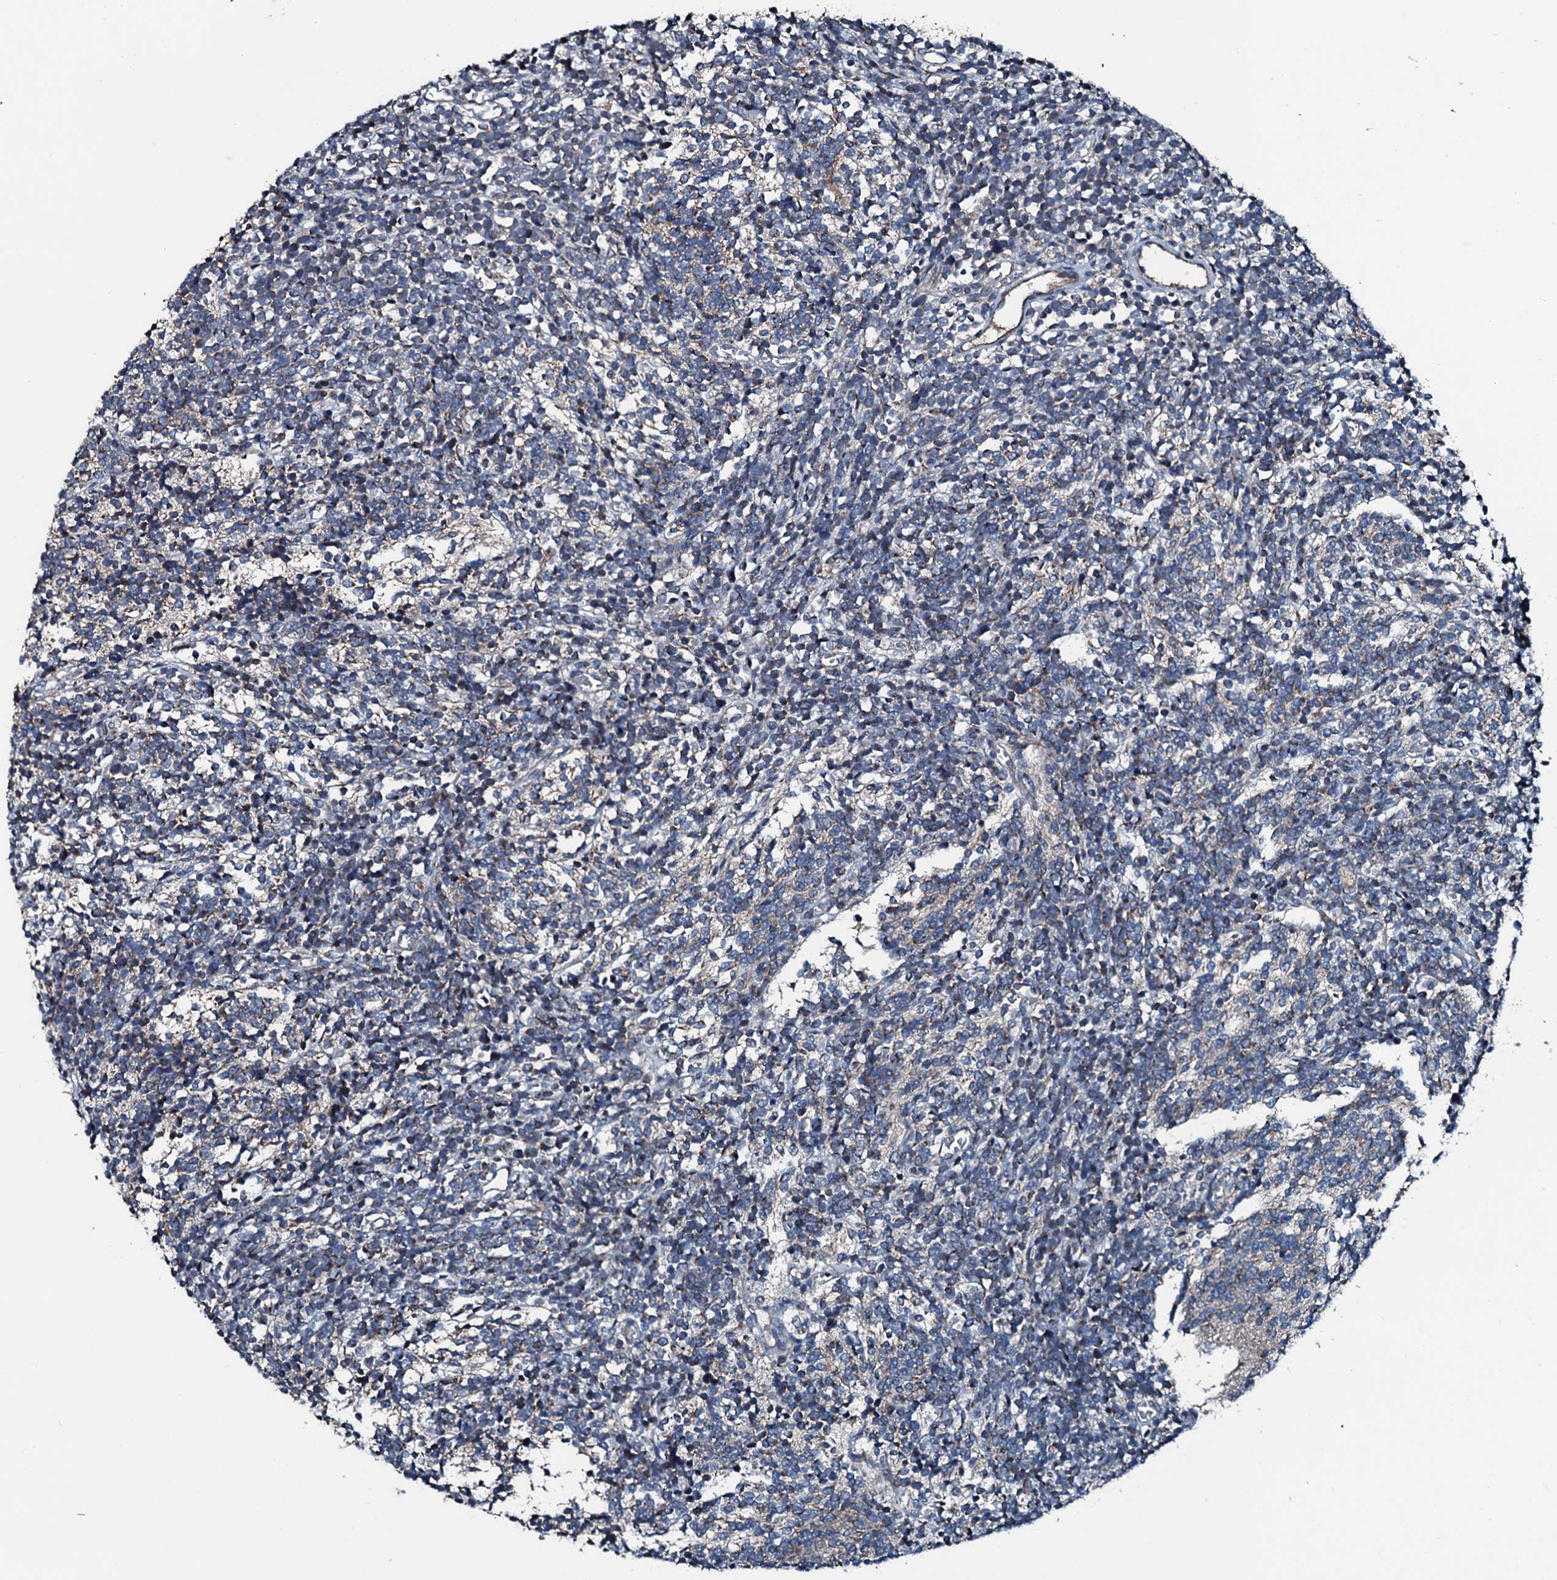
{"staining": {"intensity": "negative", "quantity": "none", "location": "none"}, "tissue": "glioma", "cell_type": "Tumor cells", "image_type": "cancer", "snomed": [{"axis": "morphology", "description": "Glioma, malignant, Low grade"}, {"axis": "topography", "description": "Brain"}], "caption": "Immunohistochemical staining of low-grade glioma (malignant) exhibits no significant staining in tumor cells.", "gene": "ACSS3", "patient": {"sex": "female", "age": 1}}